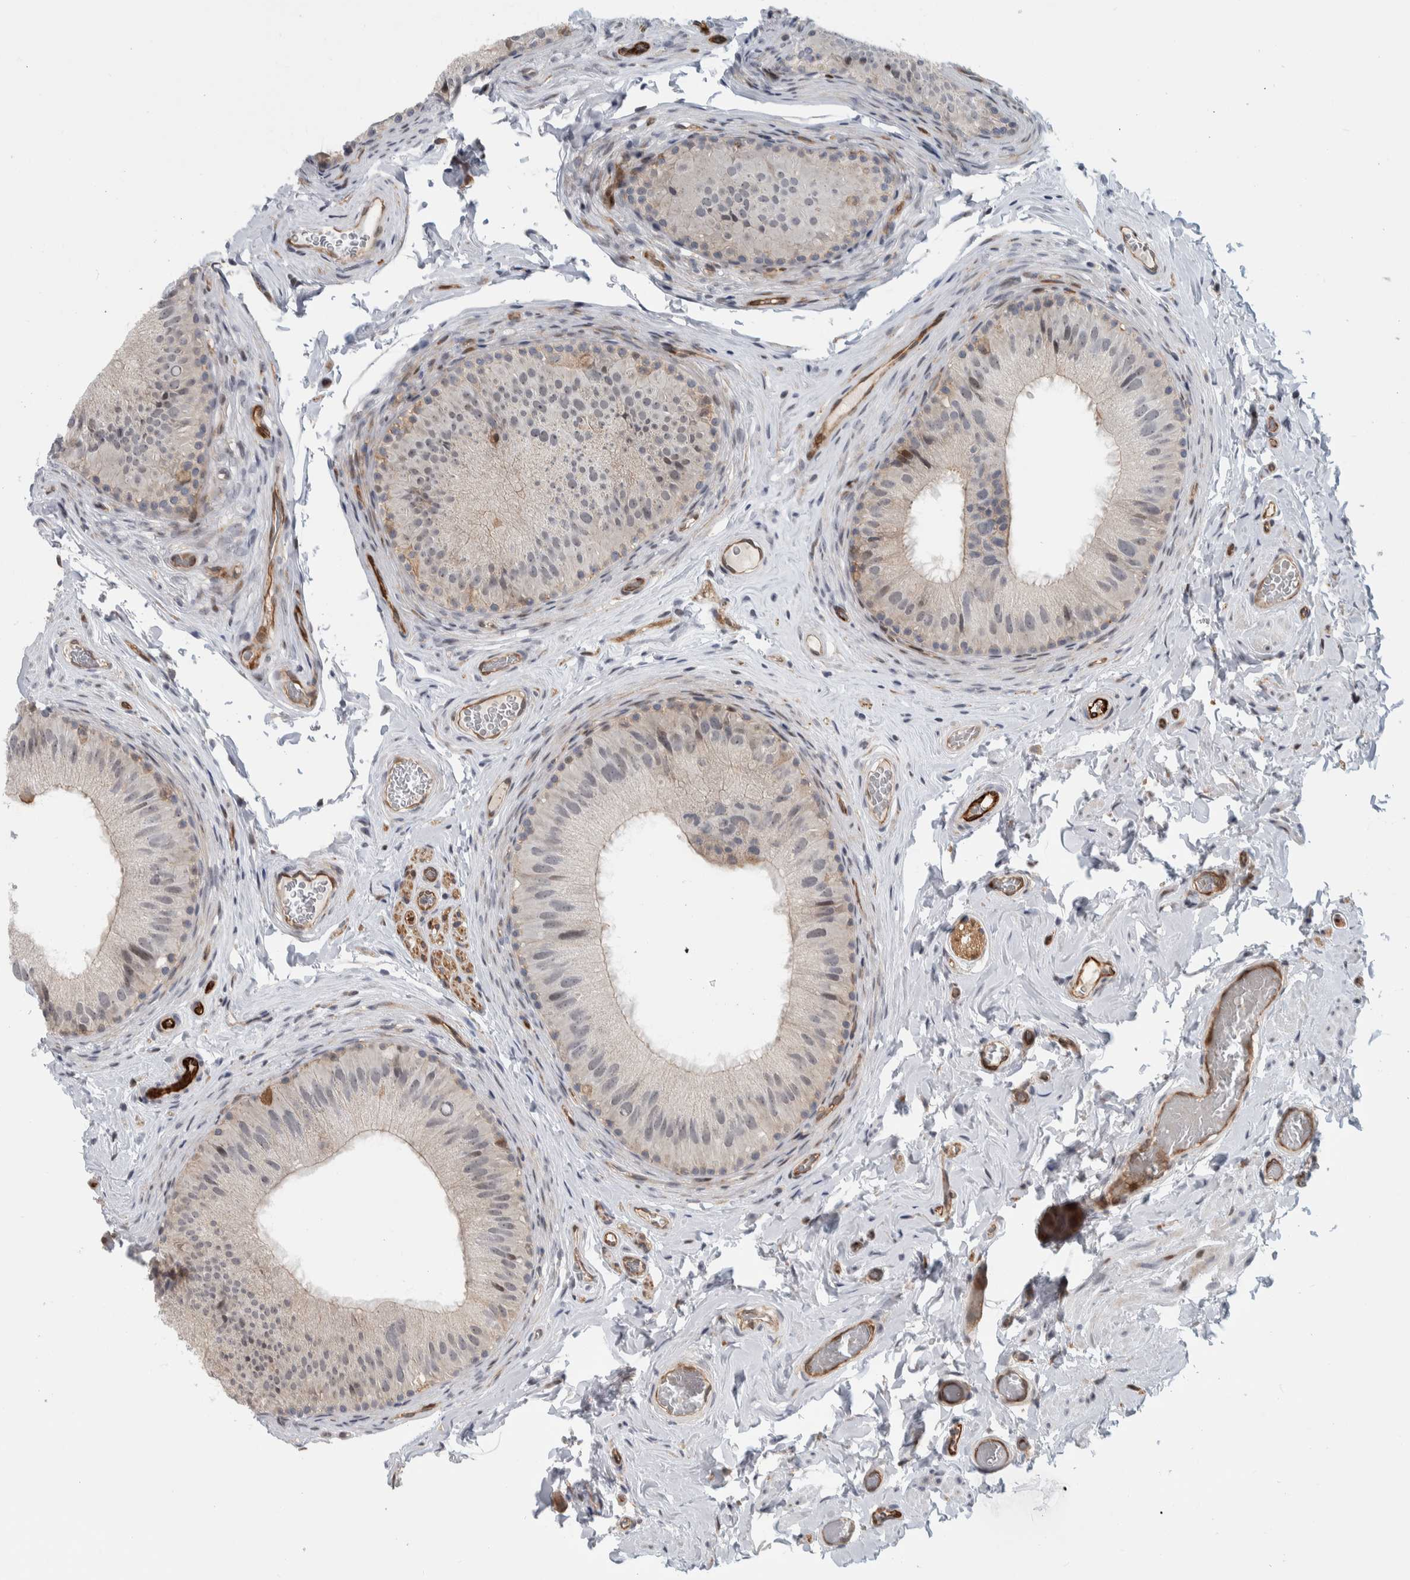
{"staining": {"intensity": "moderate", "quantity": "<25%", "location": "nuclear"}, "tissue": "epididymis", "cell_type": "Glandular cells", "image_type": "normal", "snomed": [{"axis": "morphology", "description": "Normal tissue, NOS"}, {"axis": "topography", "description": "Vascular tissue"}, {"axis": "topography", "description": "Epididymis"}], "caption": "This micrograph reveals immunohistochemistry (IHC) staining of unremarkable human epididymis, with low moderate nuclear positivity in about <25% of glandular cells.", "gene": "MSL1", "patient": {"sex": "male", "age": 49}}